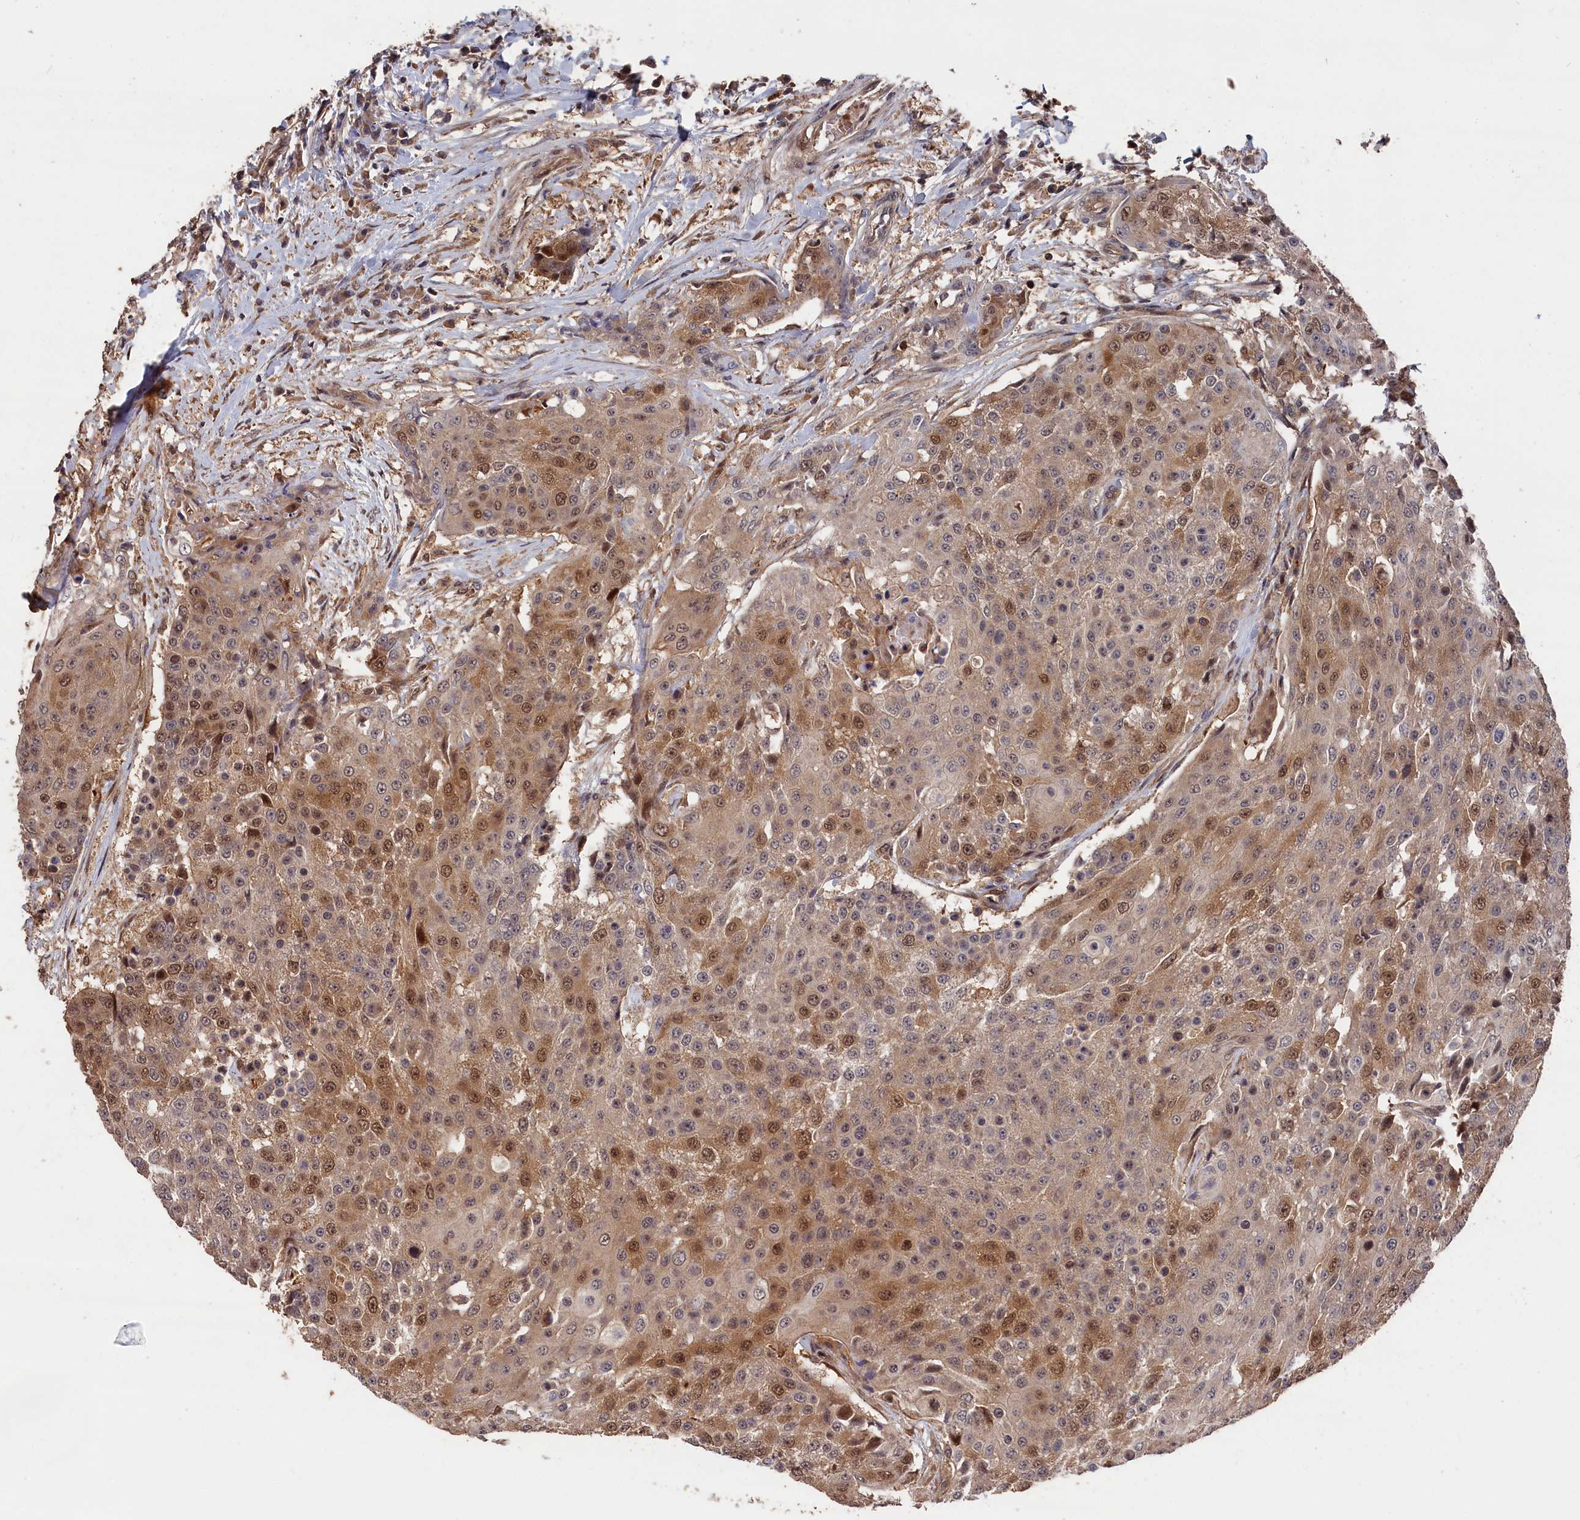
{"staining": {"intensity": "strong", "quantity": "25%-75%", "location": "cytoplasmic/membranous,nuclear"}, "tissue": "urothelial cancer", "cell_type": "Tumor cells", "image_type": "cancer", "snomed": [{"axis": "morphology", "description": "Urothelial carcinoma, High grade"}, {"axis": "topography", "description": "Urinary bladder"}], "caption": "The micrograph shows staining of urothelial carcinoma (high-grade), revealing strong cytoplasmic/membranous and nuclear protein expression (brown color) within tumor cells.", "gene": "RMI2", "patient": {"sex": "female", "age": 63}}